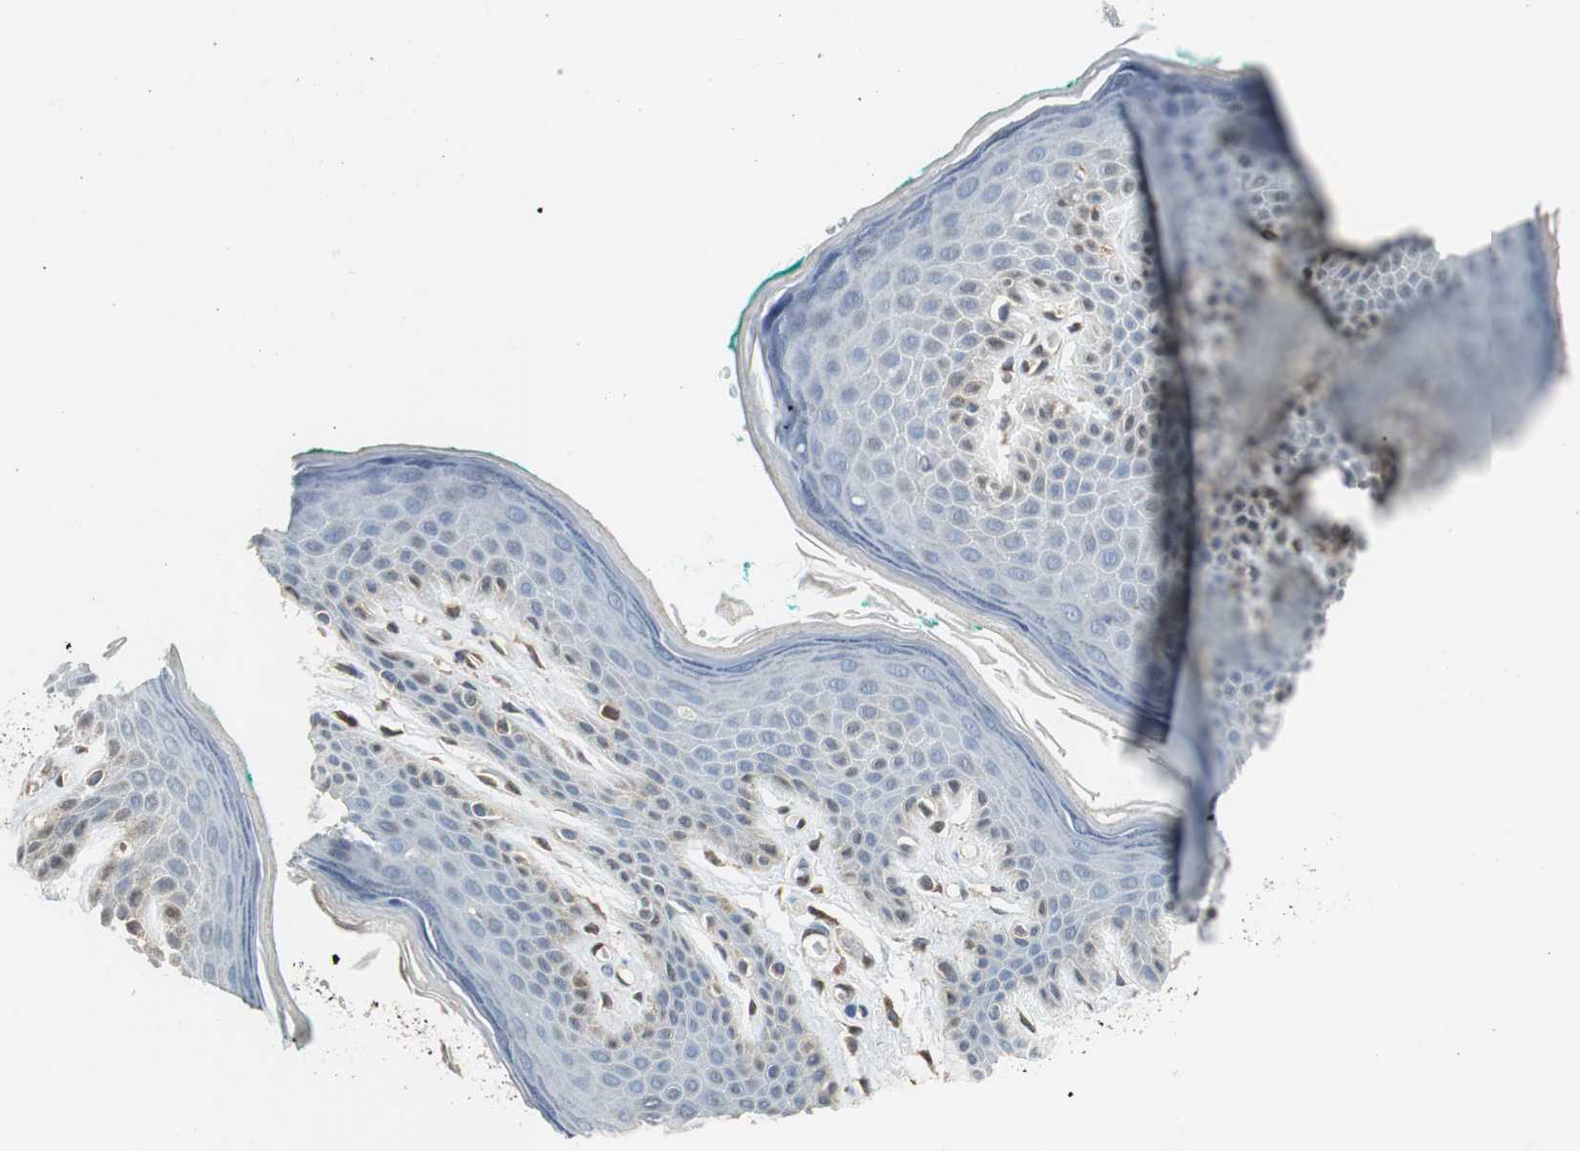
{"staining": {"intensity": "weak", "quantity": "<25%", "location": "cytoplasmic/membranous"}, "tissue": "skin", "cell_type": "Epidermal cells", "image_type": "normal", "snomed": [{"axis": "morphology", "description": "Normal tissue, NOS"}, {"axis": "topography", "description": "Anal"}], "caption": "This is an immunohistochemistry (IHC) image of benign skin. There is no staining in epidermal cells.", "gene": "GSDMD", "patient": {"sex": "male", "age": 74}}